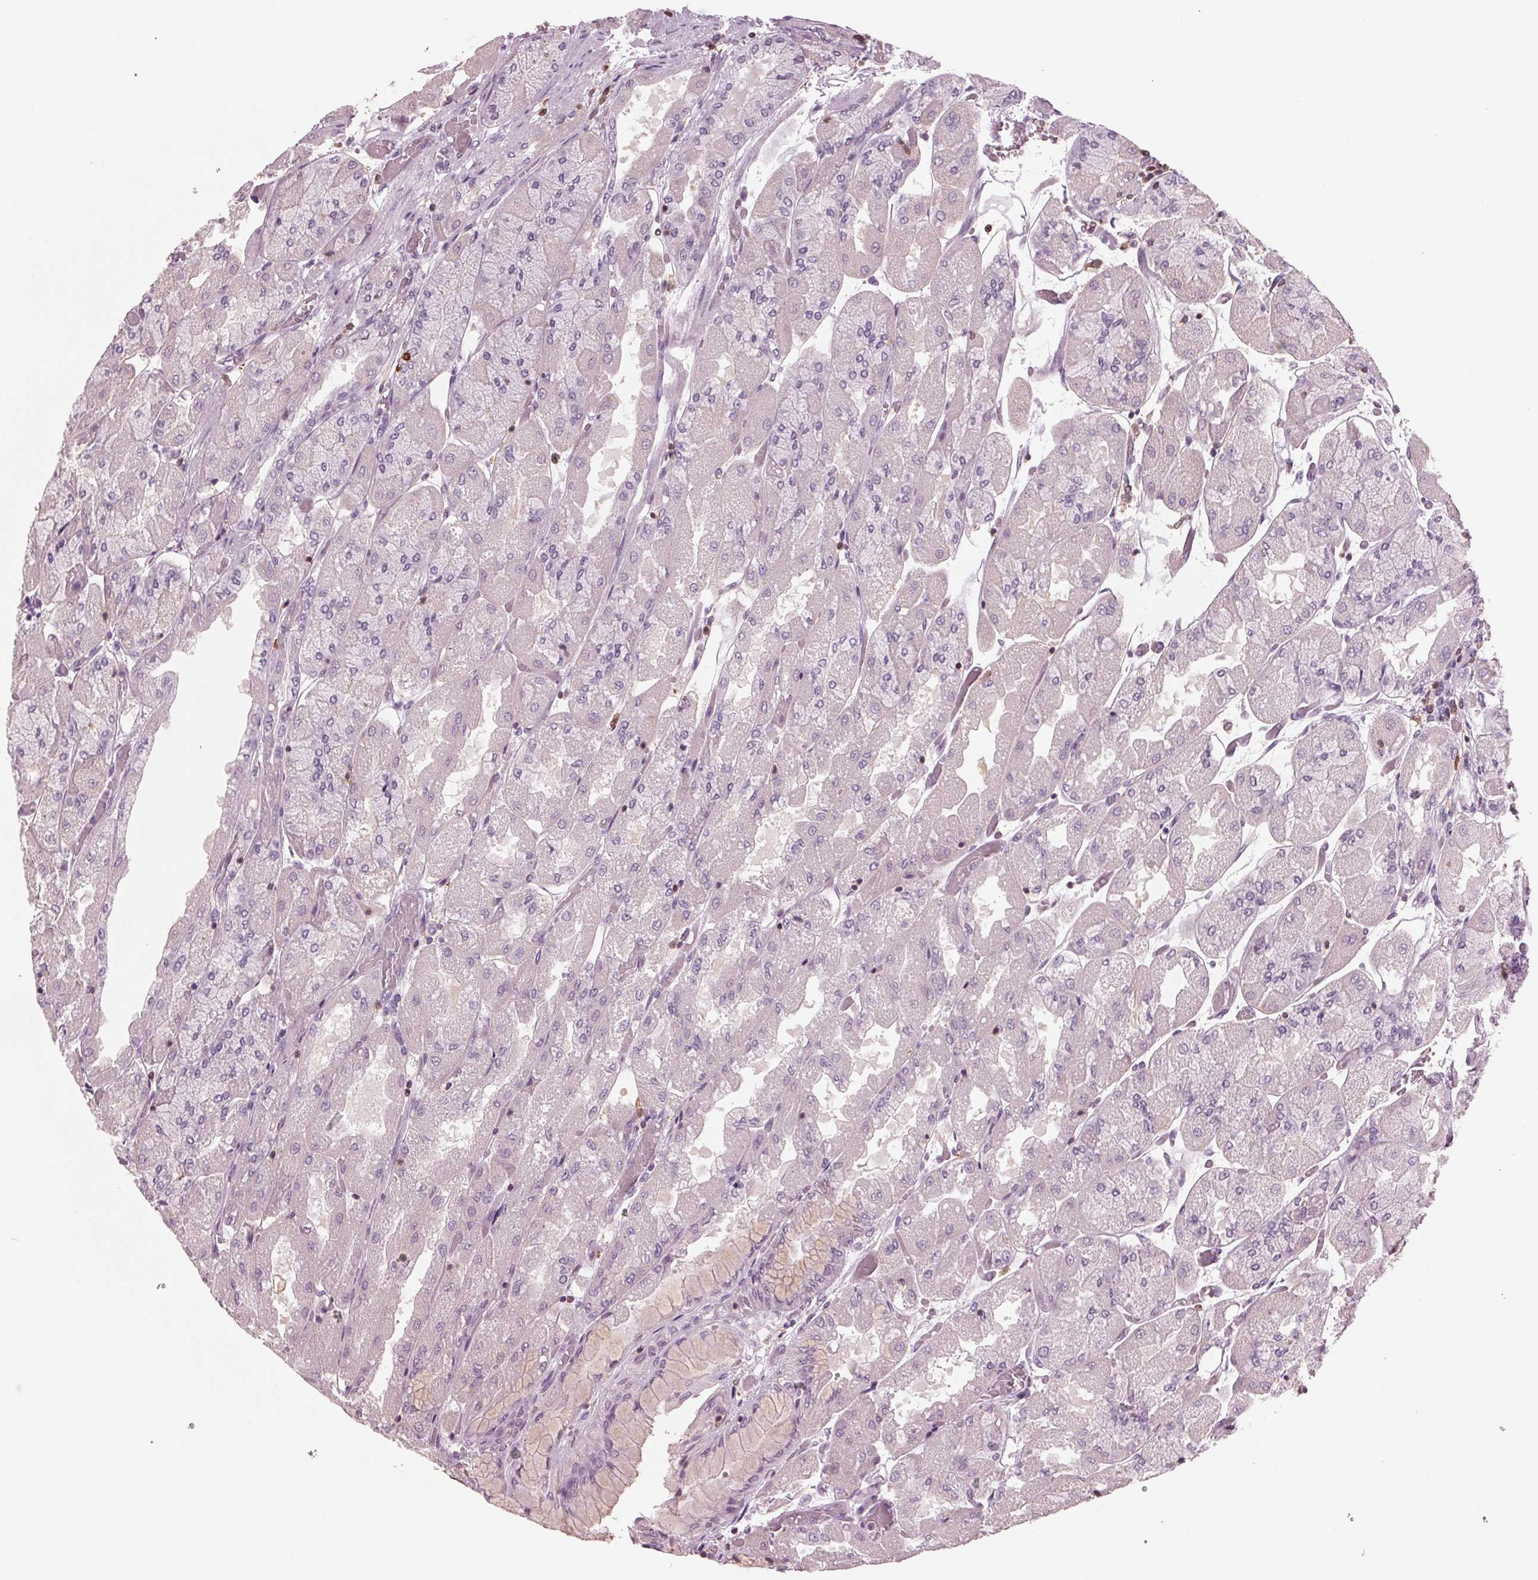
{"staining": {"intensity": "negative", "quantity": "none", "location": "none"}, "tissue": "stomach", "cell_type": "Glandular cells", "image_type": "normal", "snomed": [{"axis": "morphology", "description": "Normal tissue, NOS"}, {"axis": "topography", "description": "Stomach"}], "caption": "The micrograph displays no significant expression in glandular cells of stomach.", "gene": "BTLA", "patient": {"sex": "female", "age": 61}}